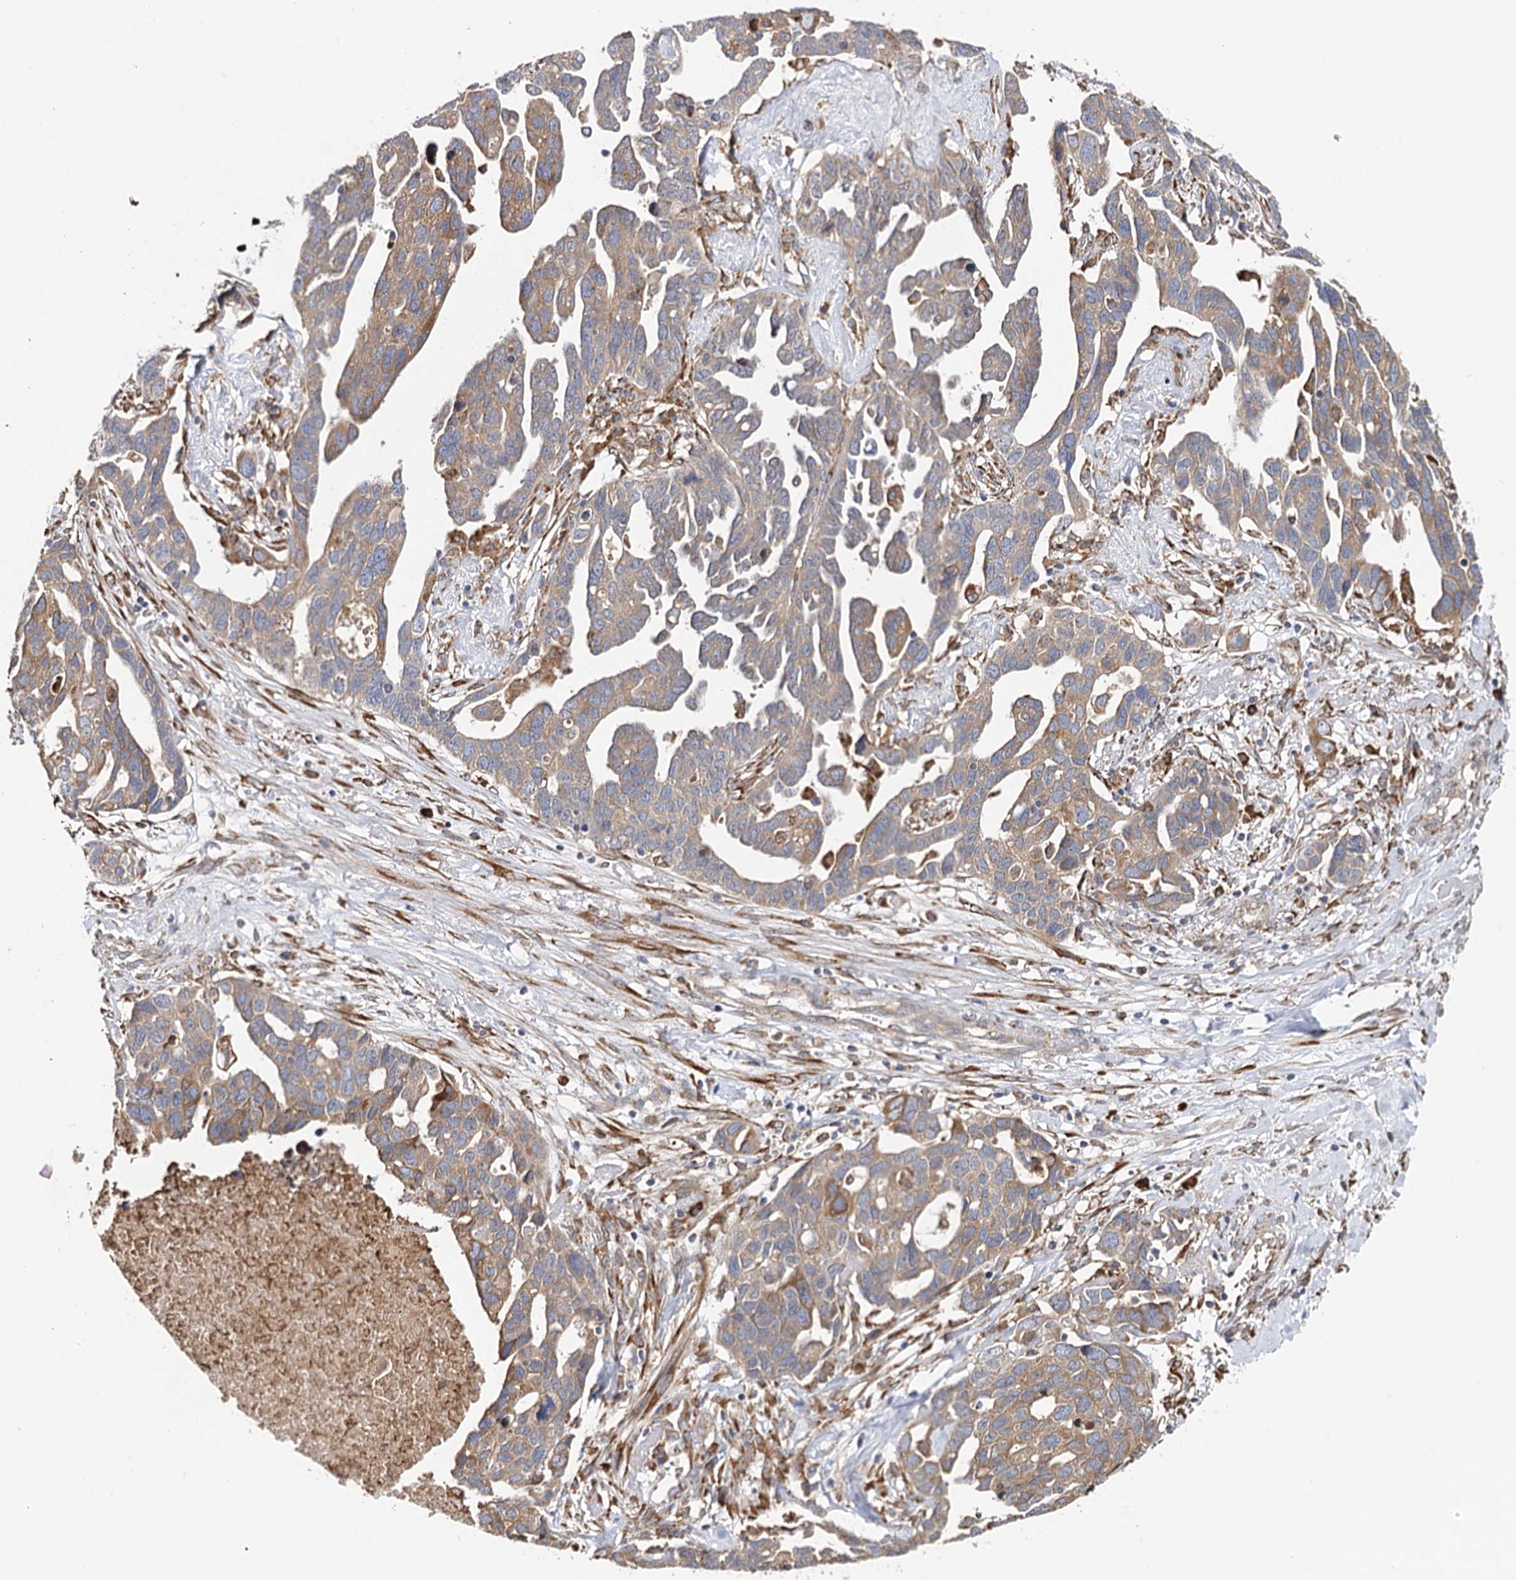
{"staining": {"intensity": "moderate", "quantity": "<25%", "location": "cytoplasmic/membranous"}, "tissue": "ovarian cancer", "cell_type": "Tumor cells", "image_type": "cancer", "snomed": [{"axis": "morphology", "description": "Cystadenocarcinoma, serous, NOS"}, {"axis": "topography", "description": "Ovary"}], "caption": "Protein analysis of ovarian cancer (serous cystadenocarcinoma) tissue shows moderate cytoplasmic/membranous positivity in approximately <25% of tumor cells.", "gene": "VEGFA", "patient": {"sex": "female", "age": 54}}